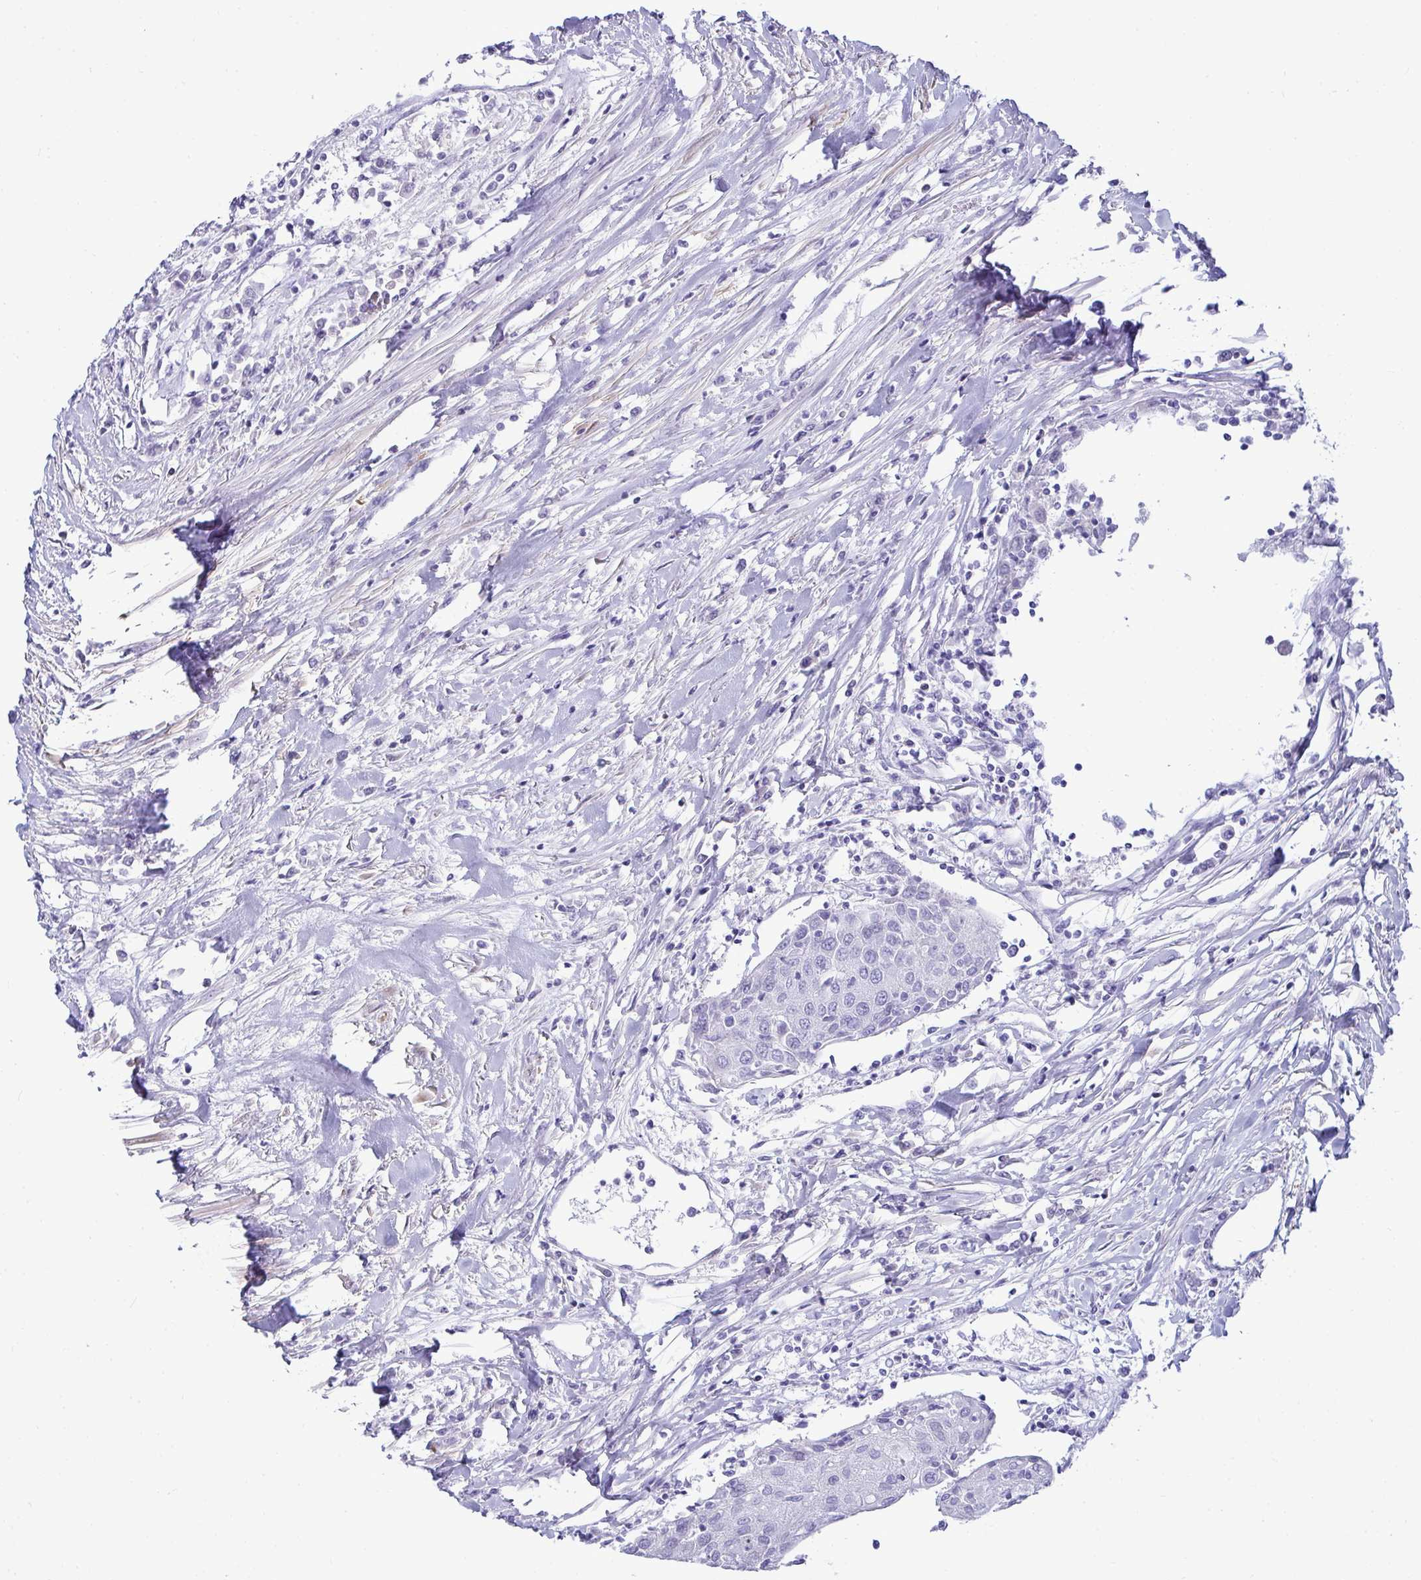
{"staining": {"intensity": "negative", "quantity": "none", "location": "none"}, "tissue": "urothelial cancer", "cell_type": "Tumor cells", "image_type": "cancer", "snomed": [{"axis": "morphology", "description": "Urothelial carcinoma, High grade"}, {"axis": "topography", "description": "Urinary bladder"}], "caption": "The image reveals no staining of tumor cells in high-grade urothelial carcinoma.", "gene": "HSPB6", "patient": {"sex": "female", "age": 85}}